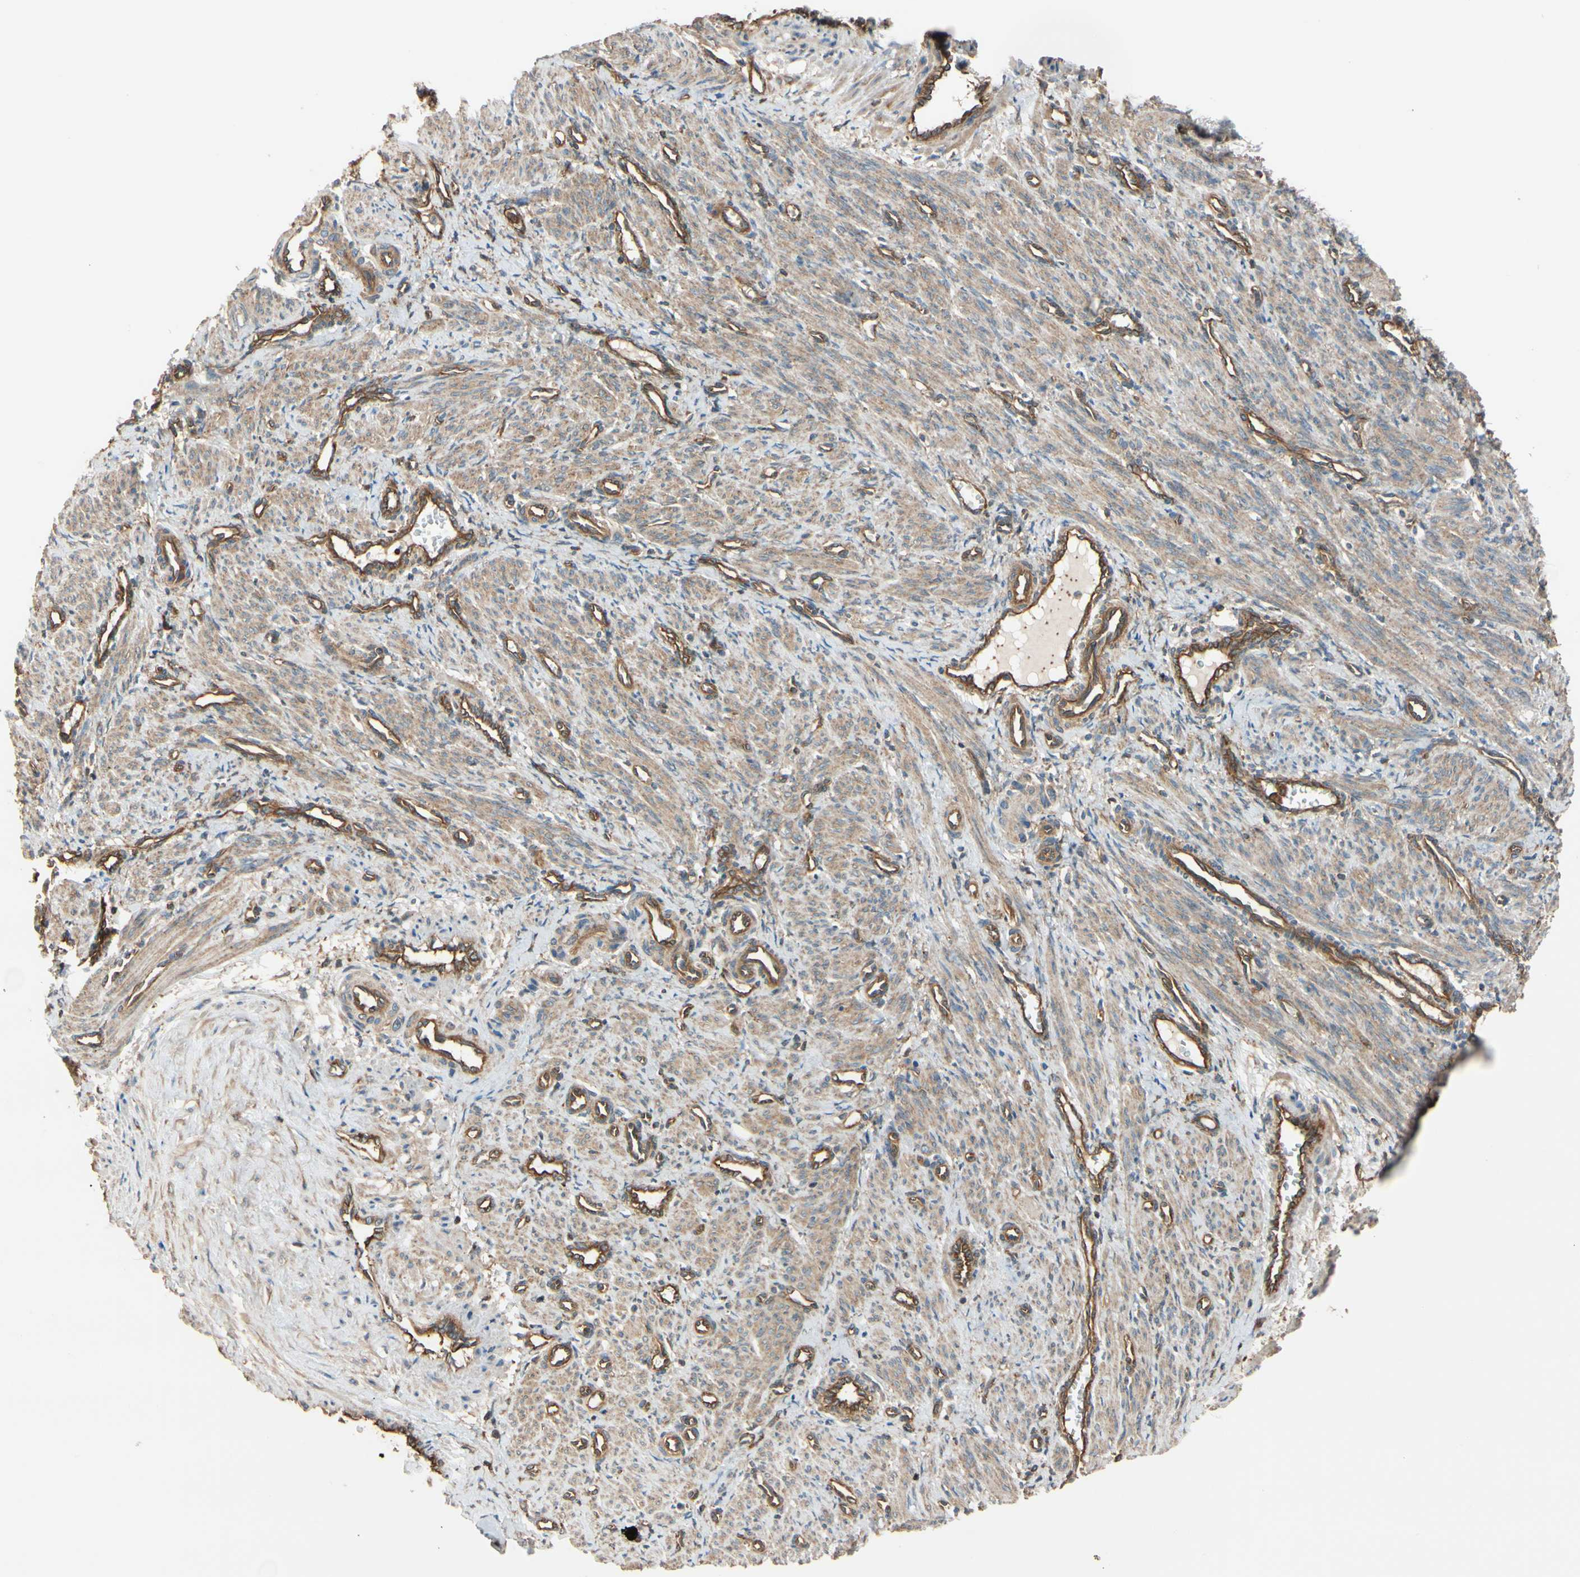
{"staining": {"intensity": "weak", "quantity": "25%-75%", "location": "cytoplasmic/membranous"}, "tissue": "smooth muscle", "cell_type": "Smooth muscle cells", "image_type": "normal", "snomed": [{"axis": "morphology", "description": "Normal tissue, NOS"}, {"axis": "topography", "description": "Endometrium"}], "caption": "Smooth muscle cells show weak cytoplasmic/membranous staining in approximately 25%-75% of cells in benign smooth muscle.", "gene": "EPS15", "patient": {"sex": "female", "age": 33}}